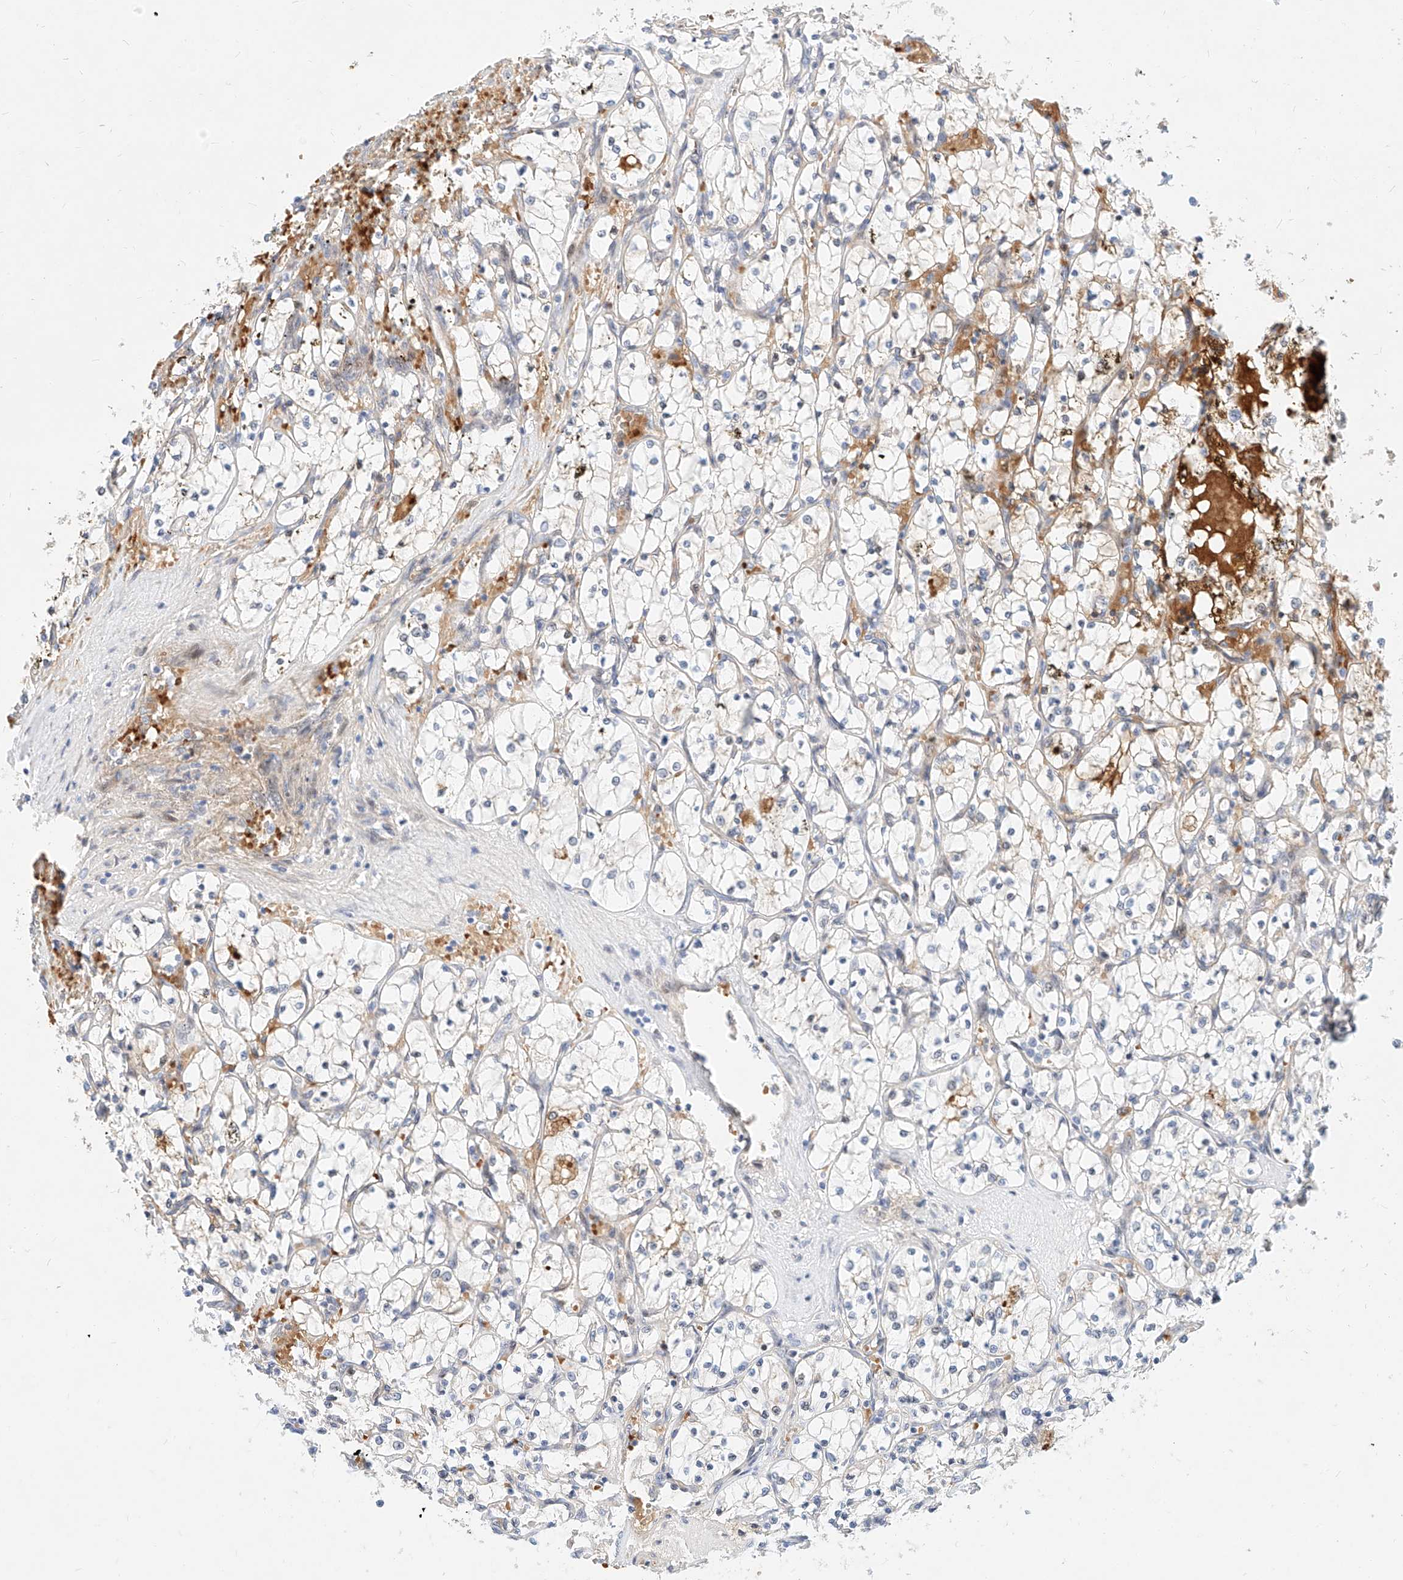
{"staining": {"intensity": "negative", "quantity": "none", "location": "none"}, "tissue": "renal cancer", "cell_type": "Tumor cells", "image_type": "cancer", "snomed": [{"axis": "morphology", "description": "Adenocarcinoma, NOS"}, {"axis": "topography", "description": "Kidney"}], "caption": "Tumor cells are negative for protein expression in human renal cancer.", "gene": "CBX8", "patient": {"sex": "female", "age": 69}}